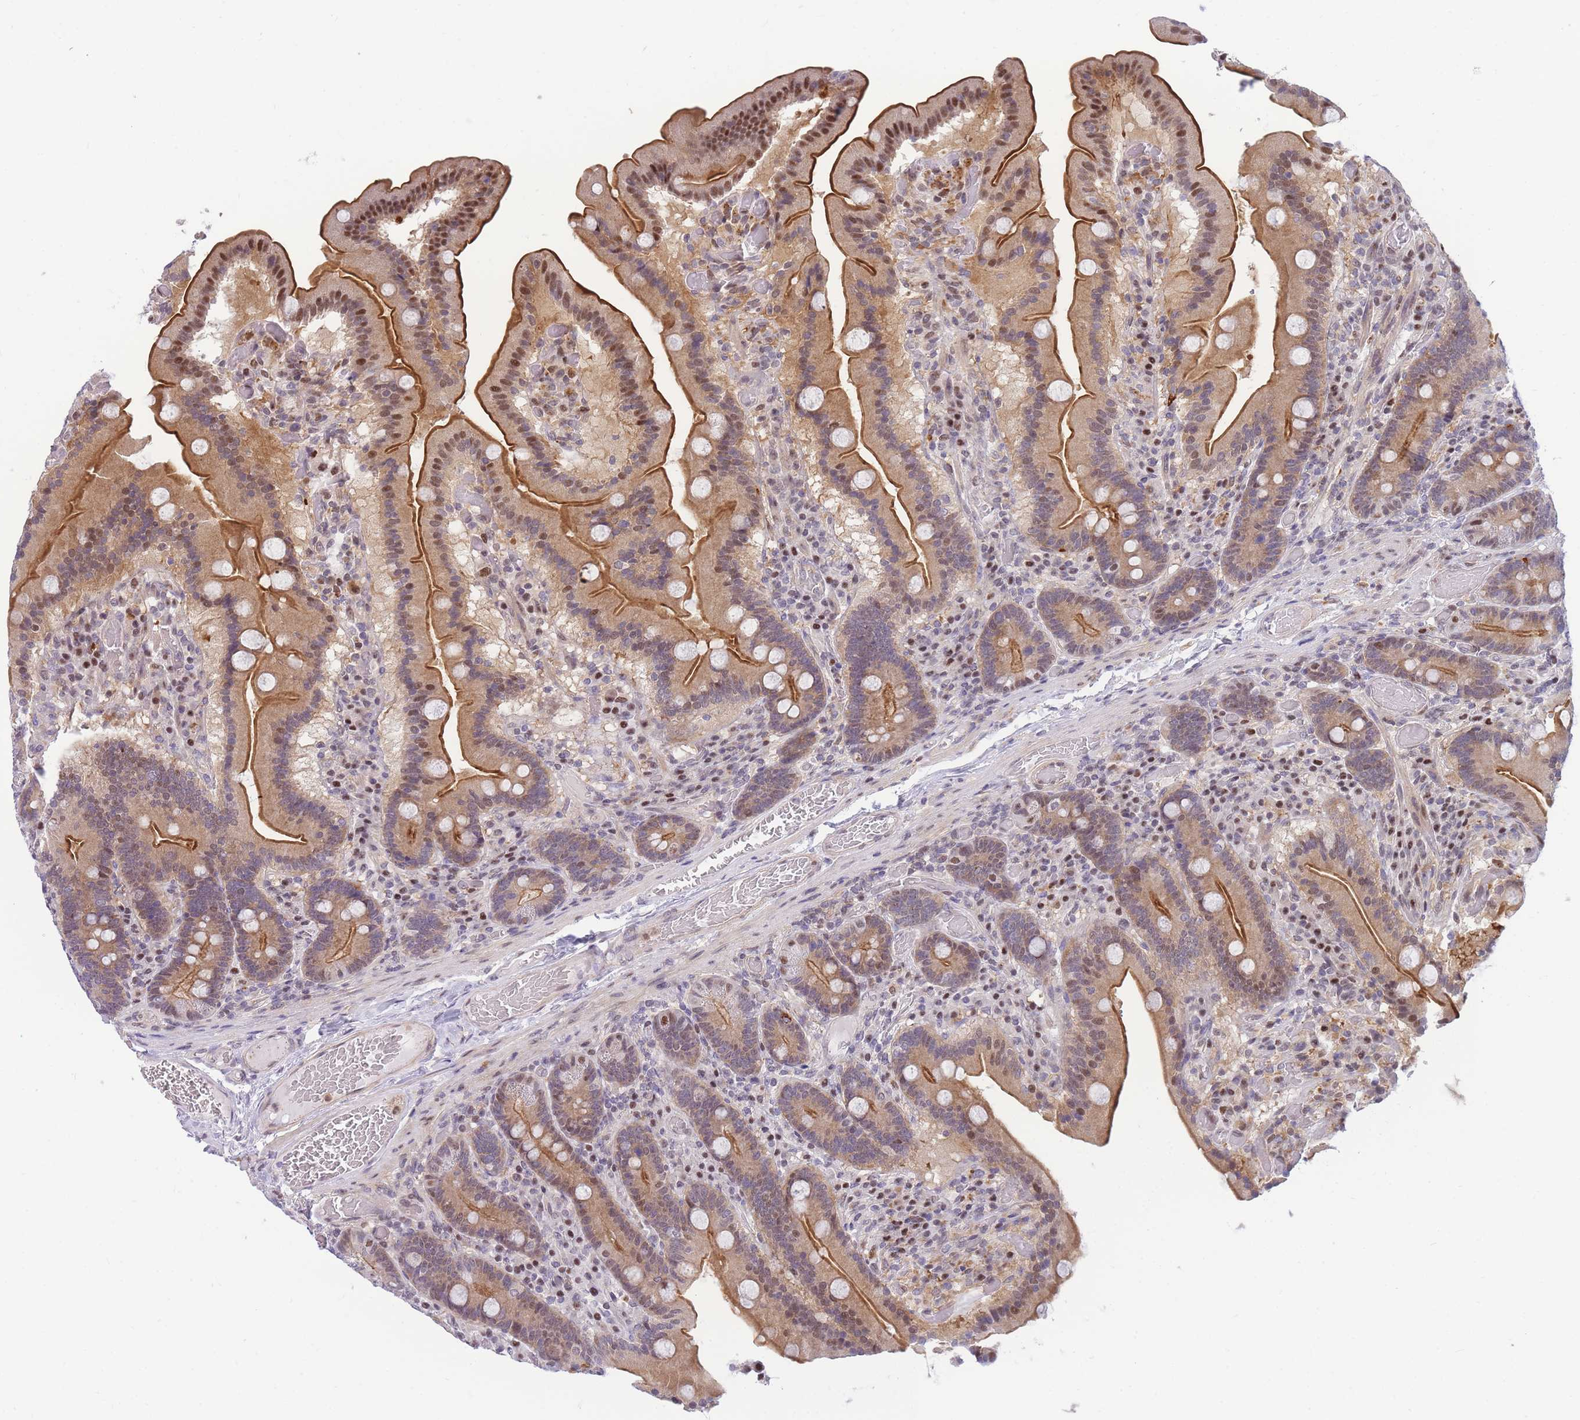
{"staining": {"intensity": "strong", "quantity": ">75%", "location": "cytoplasmic/membranous,nuclear"}, "tissue": "duodenum", "cell_type": "Glandular cells", "image_type": "normal", "snomed": [{"axis": "morphology", "description": "Normal tissue, NOS"}, {"axis": "topography", "description": "Duodenum"}], "caption": "Immunohistochemistry (IHC) image of unremarkable duodenum: human duodenum stained using immunohistochemistry (IHC) reveals high levels of strong protein expression localized specifically in the cytoplasmic/membranous,nuclear of glandular cells, appearing as a cytoplasmic/membranous,nuclear brown color.", "gene": "CRACD", "patient": {"sex": "female", "age": 62}}